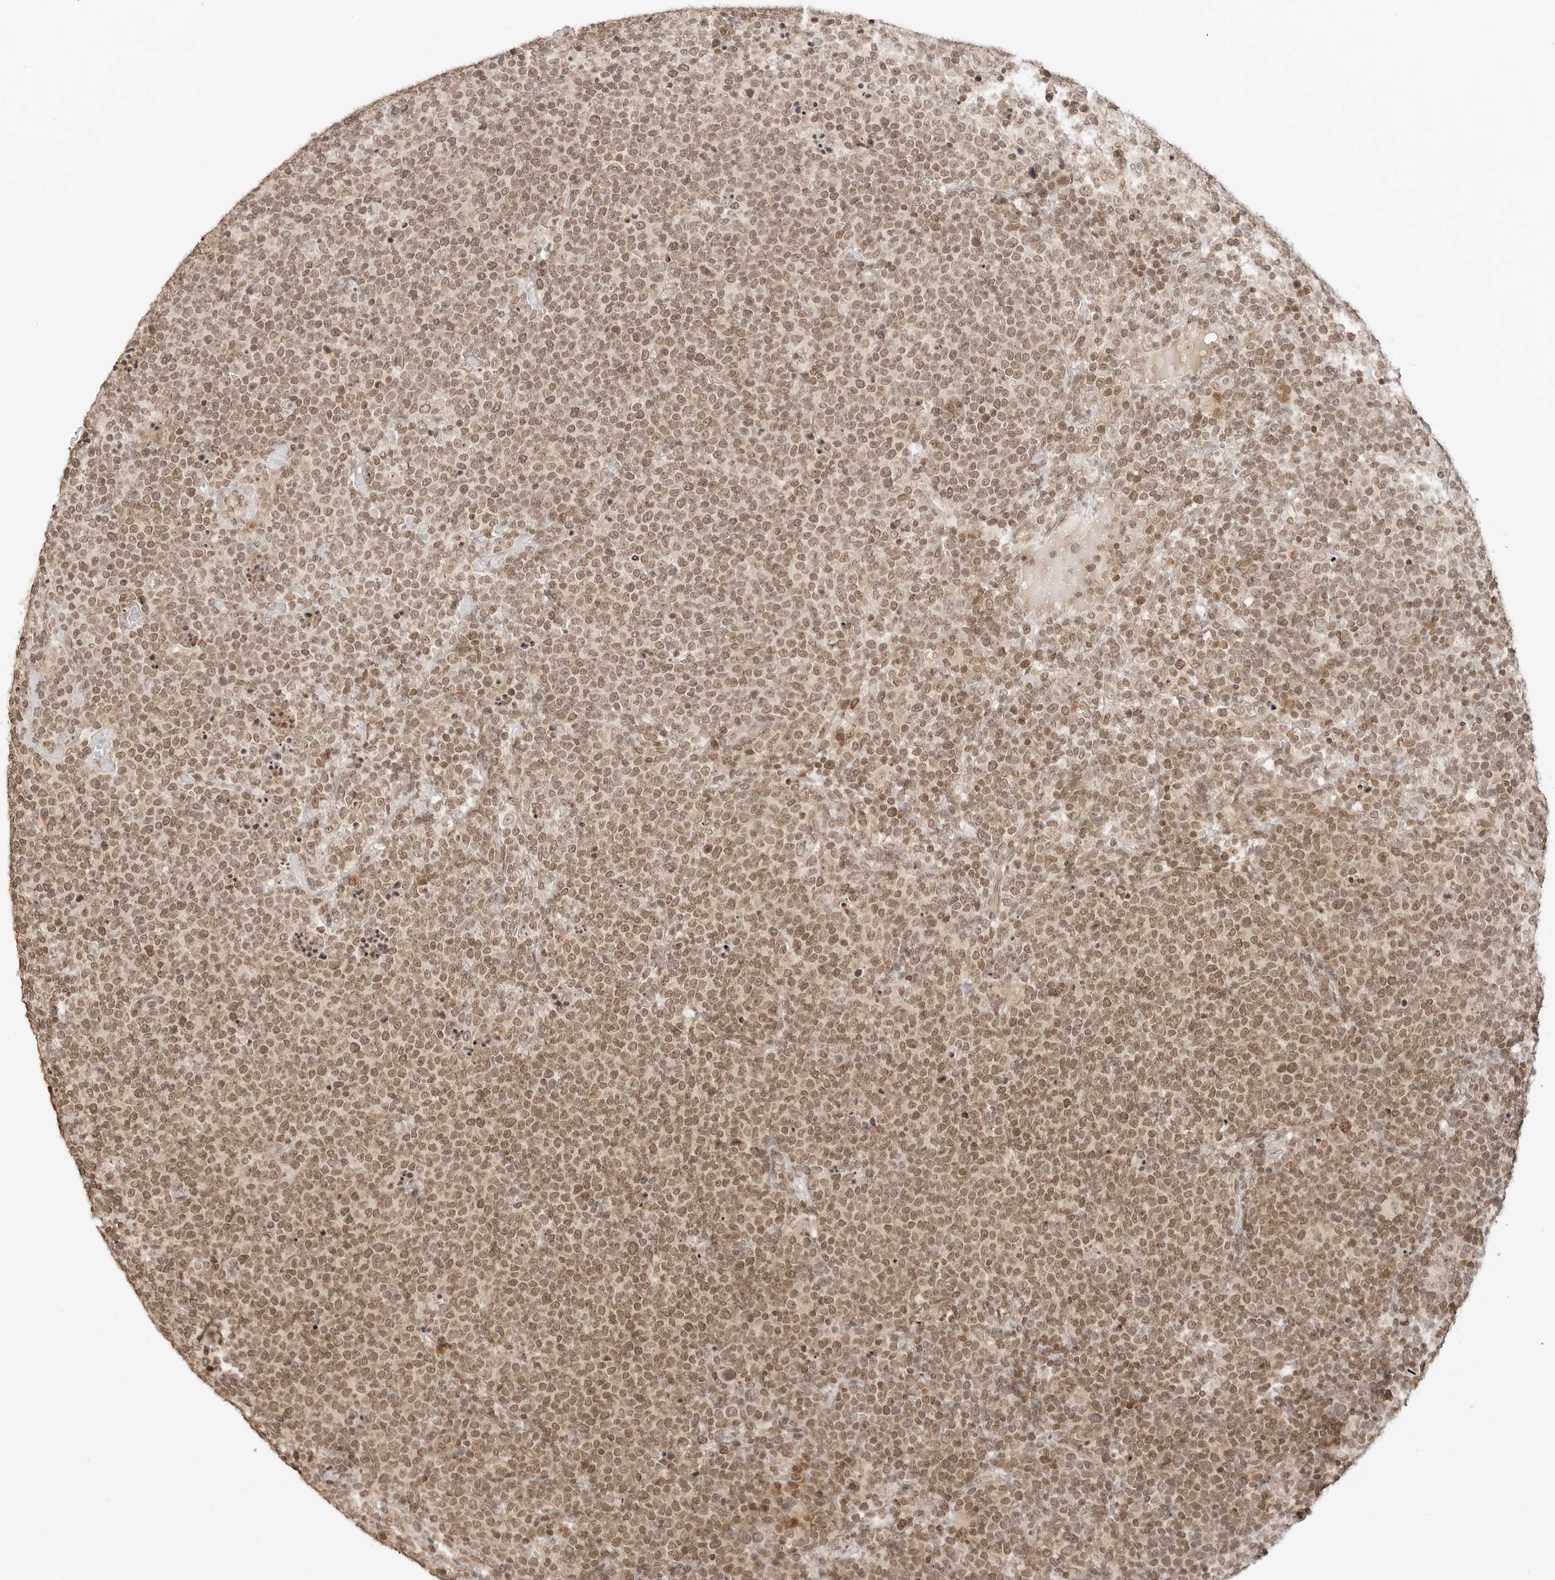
{"staining": {"intensity": "moderate", "quantity": ">75%", "location": "cytoplasmic/membranous,nuclear"}, "tissue": "lymphoma", "cell_type": "Tumor cells", "image_type": "cancer", "snomed": [{"axis": "morphology", "description": "Malignant lymphoma, non-Hodgkin's type, High grade"}, {"axis": "topography", "description": "Lymph node"}], "caption": "The photomicrograph displays staining of high-grade malignant lymphoma, non-Hodgkin's type, revealing moderate cytoplasmic/membranous and nuclear protein expression (brown color) within tumor cells. The staining is performed using DAB brown chromogen to label protein expression. The nuclei are counter-stained blue using hematoxylin.", "gene": "POLH", "patient": {"sex": "male", "age": 61}}